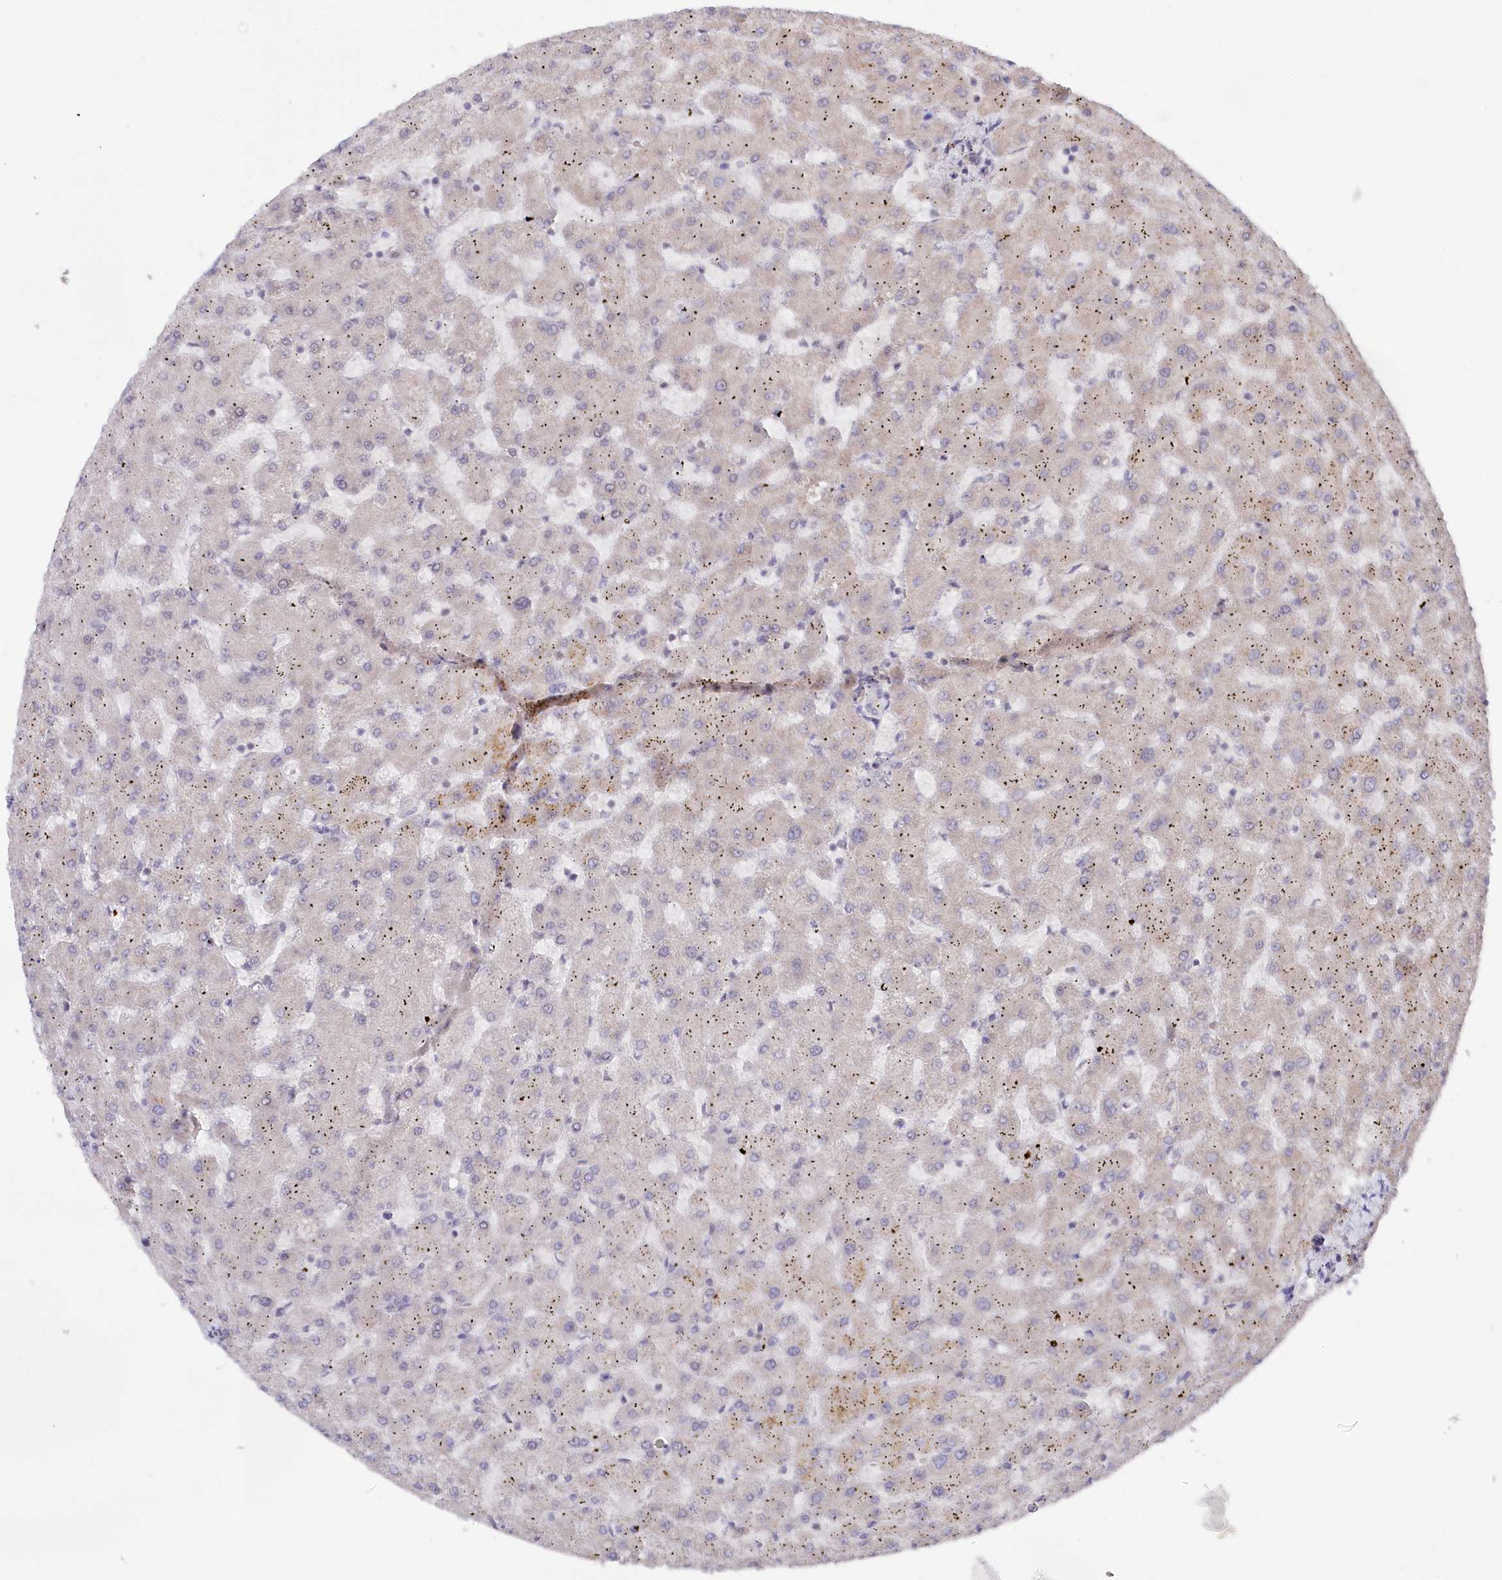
{"staining": {"intensity": "moderate", "quantity": "<25%", "location": "cytoplasmic/membranous"}, "tissue": "liver", "cell_type": "Hepatocytes", "image_type": "normal", "snomed": [{"axis": "morphology", "description": "Normal tissue, NOS"}, {"axis": "topography", "description": "Liver"}], "caption": "Moderate cytoplasmic/membranous protein expression is identified in approximately <25% of hepatocytes in liver. Nuclei are stained in blue.", "gene": "CGGBP1", "patient": {"sex": "female", "age": 63}}